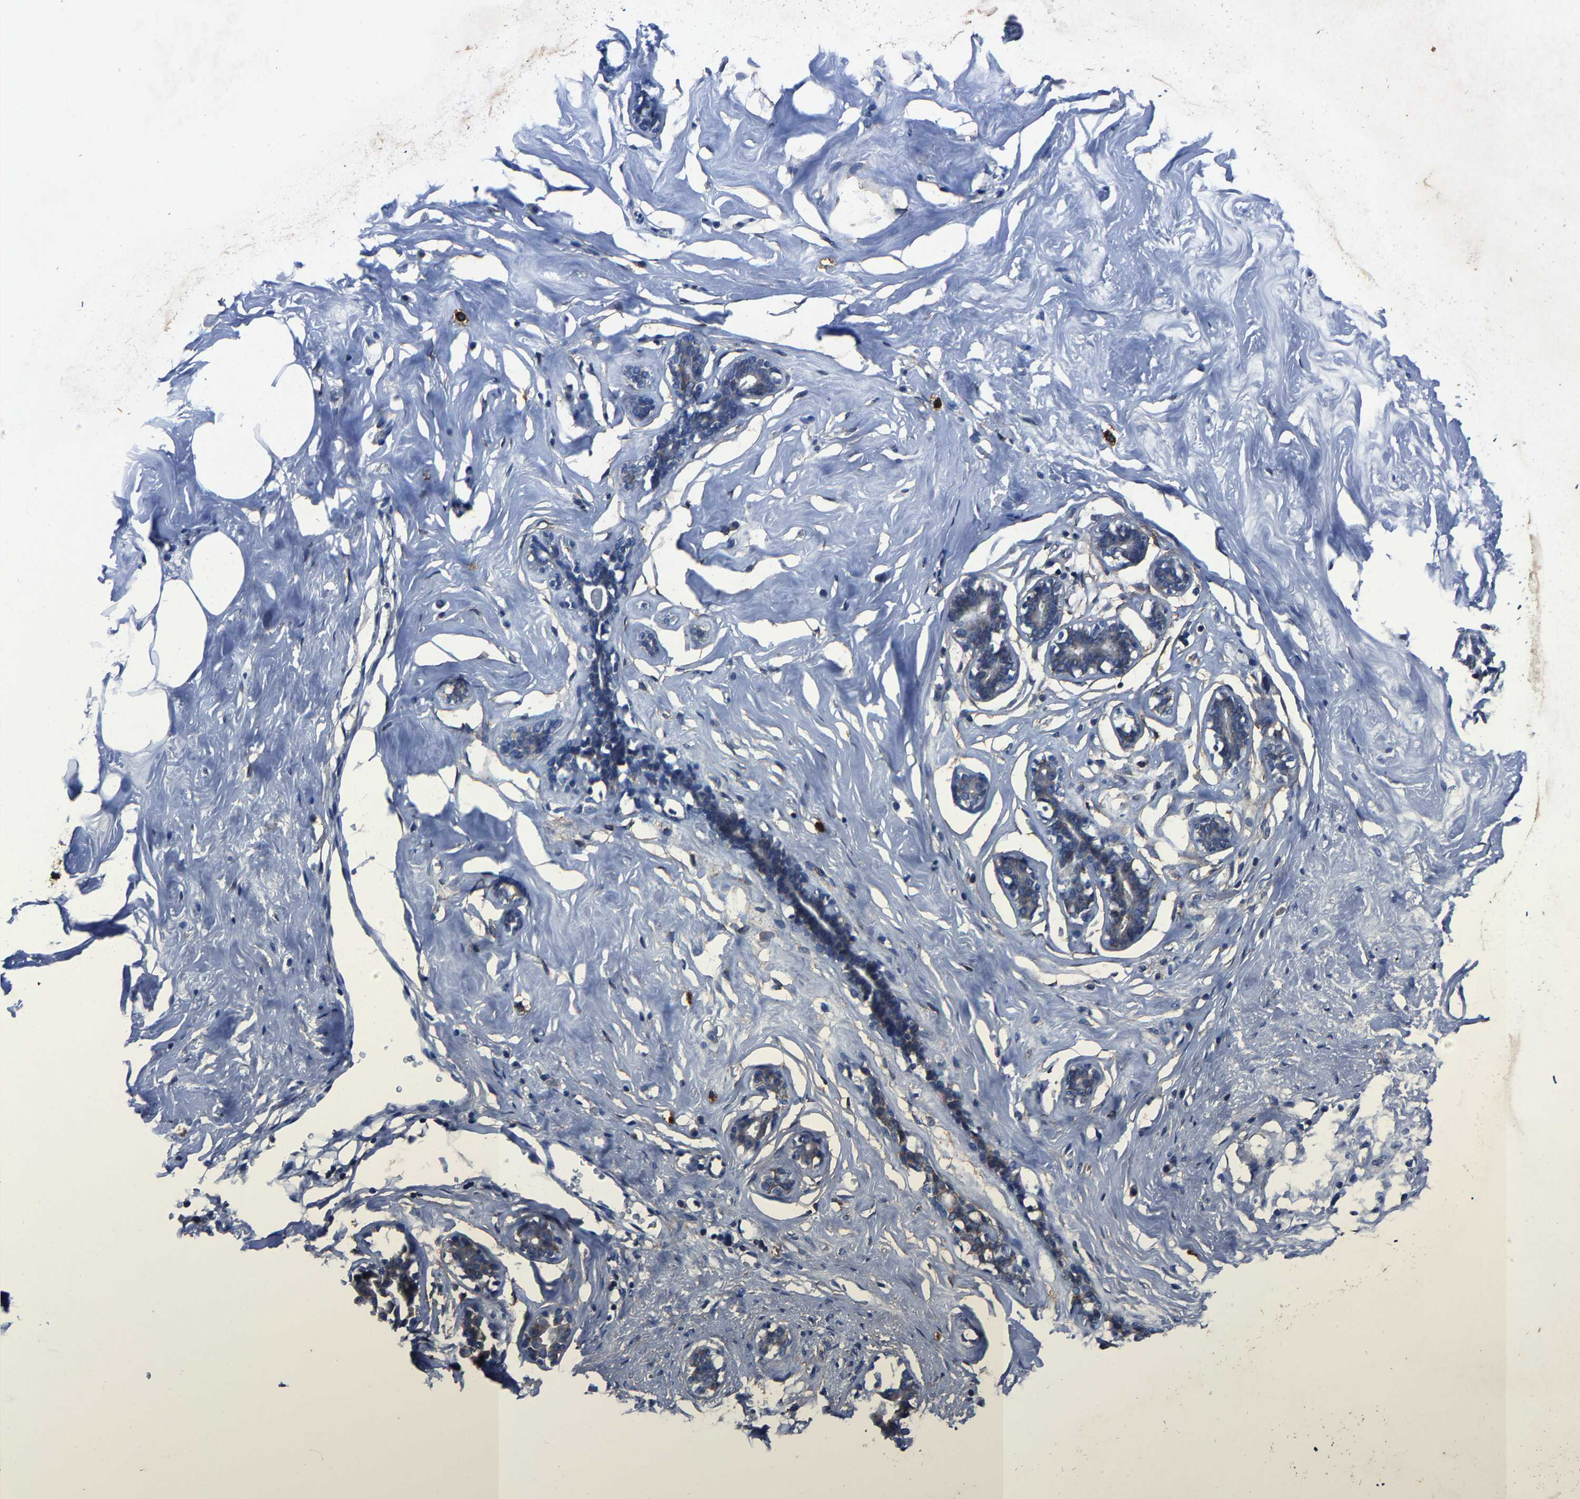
{"staining": {"intensity": "moderate", "quantity": ">75%", "location": "cytoplasmic/membranous"}, "tissue": "adipose tissue", "cell_type": "Adipocytes", "image_type": "normal", "snomed": [{"axis": "morphology", "description": "Normal tissue, NOS"}, {"axis": "morphology", "description": "Fibrosis, NOS"}, {"axis": "topography", "description": "Breast"}, {"axis": "topography", "description": "Adipose tissue"}], "caption": "An image showing moderate cytoplasmic/membranous expression in approximately >75% of adipocytes in unremarkable adipose tissue, as visualized by brown immunohistochemical staining.", "gene": "KIAA1958", "patient": {"sex": "female", "age": 39}}